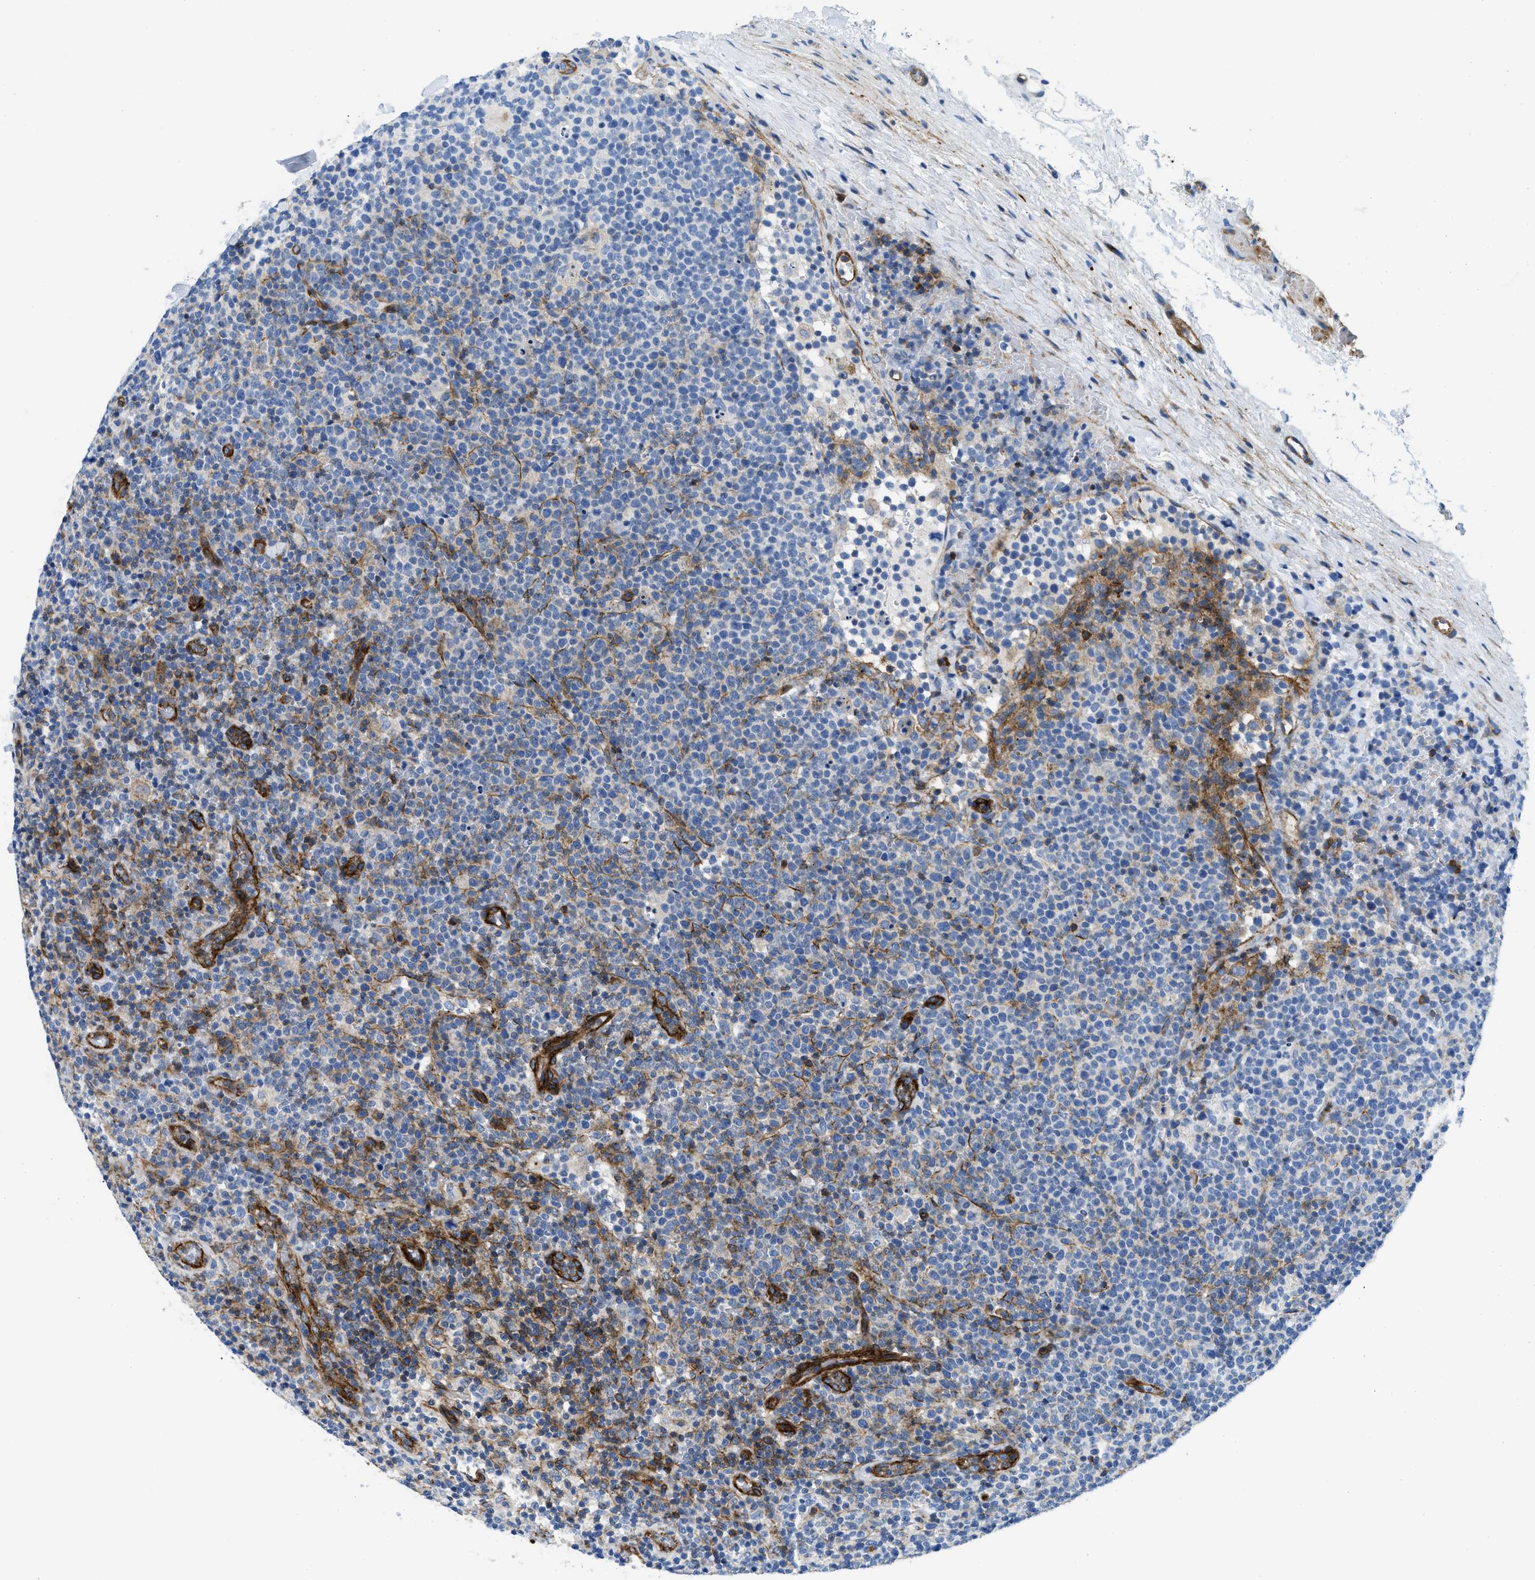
{"staining": {"intensity": "negative", "quantity": "none", "location": "none"}, "tissue": "lymphoma", "cell_type": "Tumor cells", "image_type": "cancer", "snomed": [{"axis": "morphology", "description": "Malignant lymphoma, non-Hodgkin's type, High grade"}, {"axis": "topography", "description": "Lymph node"}], "caption": "DAB (3,3'-diaminobenzidine) immunohistochemical staining of lymphoma exhibits no significant staining in tumor cells.", "gene": "CUTA", "patient": {"sex": "male", "age": 61}}